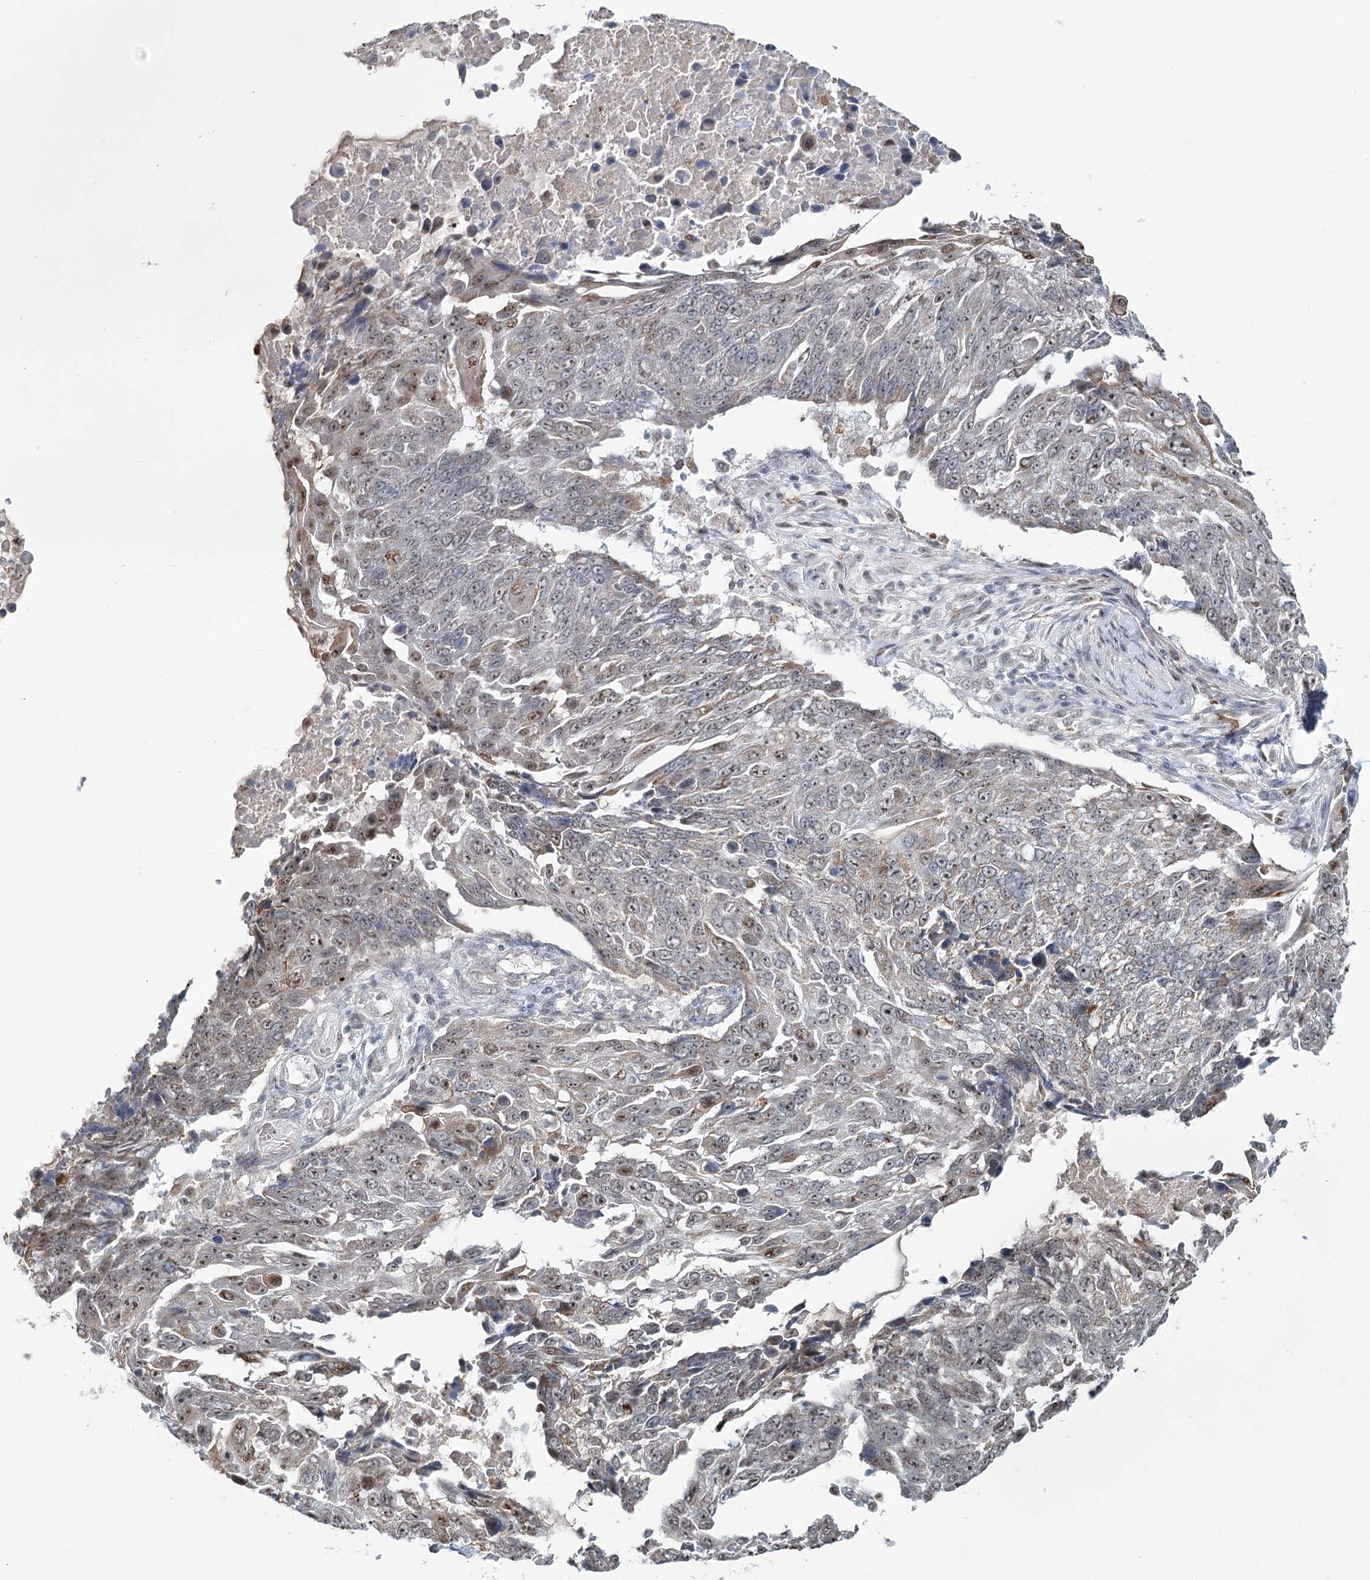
{"staining": {"intensity": "weak", "quantity": "25%-75%", "location": "cytoplasmic/membranous,nuclear"}, "tissue": "lung cancer", "cell_type": "Tumor cells", "image_type": "cancer", "snomed": [{"axis": "morphology", "description": "Squamous cell carcinoma, NOS"}, {"axis": "topography", "description": "Lung"}], "caption": "Protein expression by IHC shows weak cytoplasmic/membranous and nuclear staining in approximately 25%-75% of tumor cells in lung squamous cell carcinoma.", "gene": "ATAD1", "patient": {"sex": "male", "age": 66}}